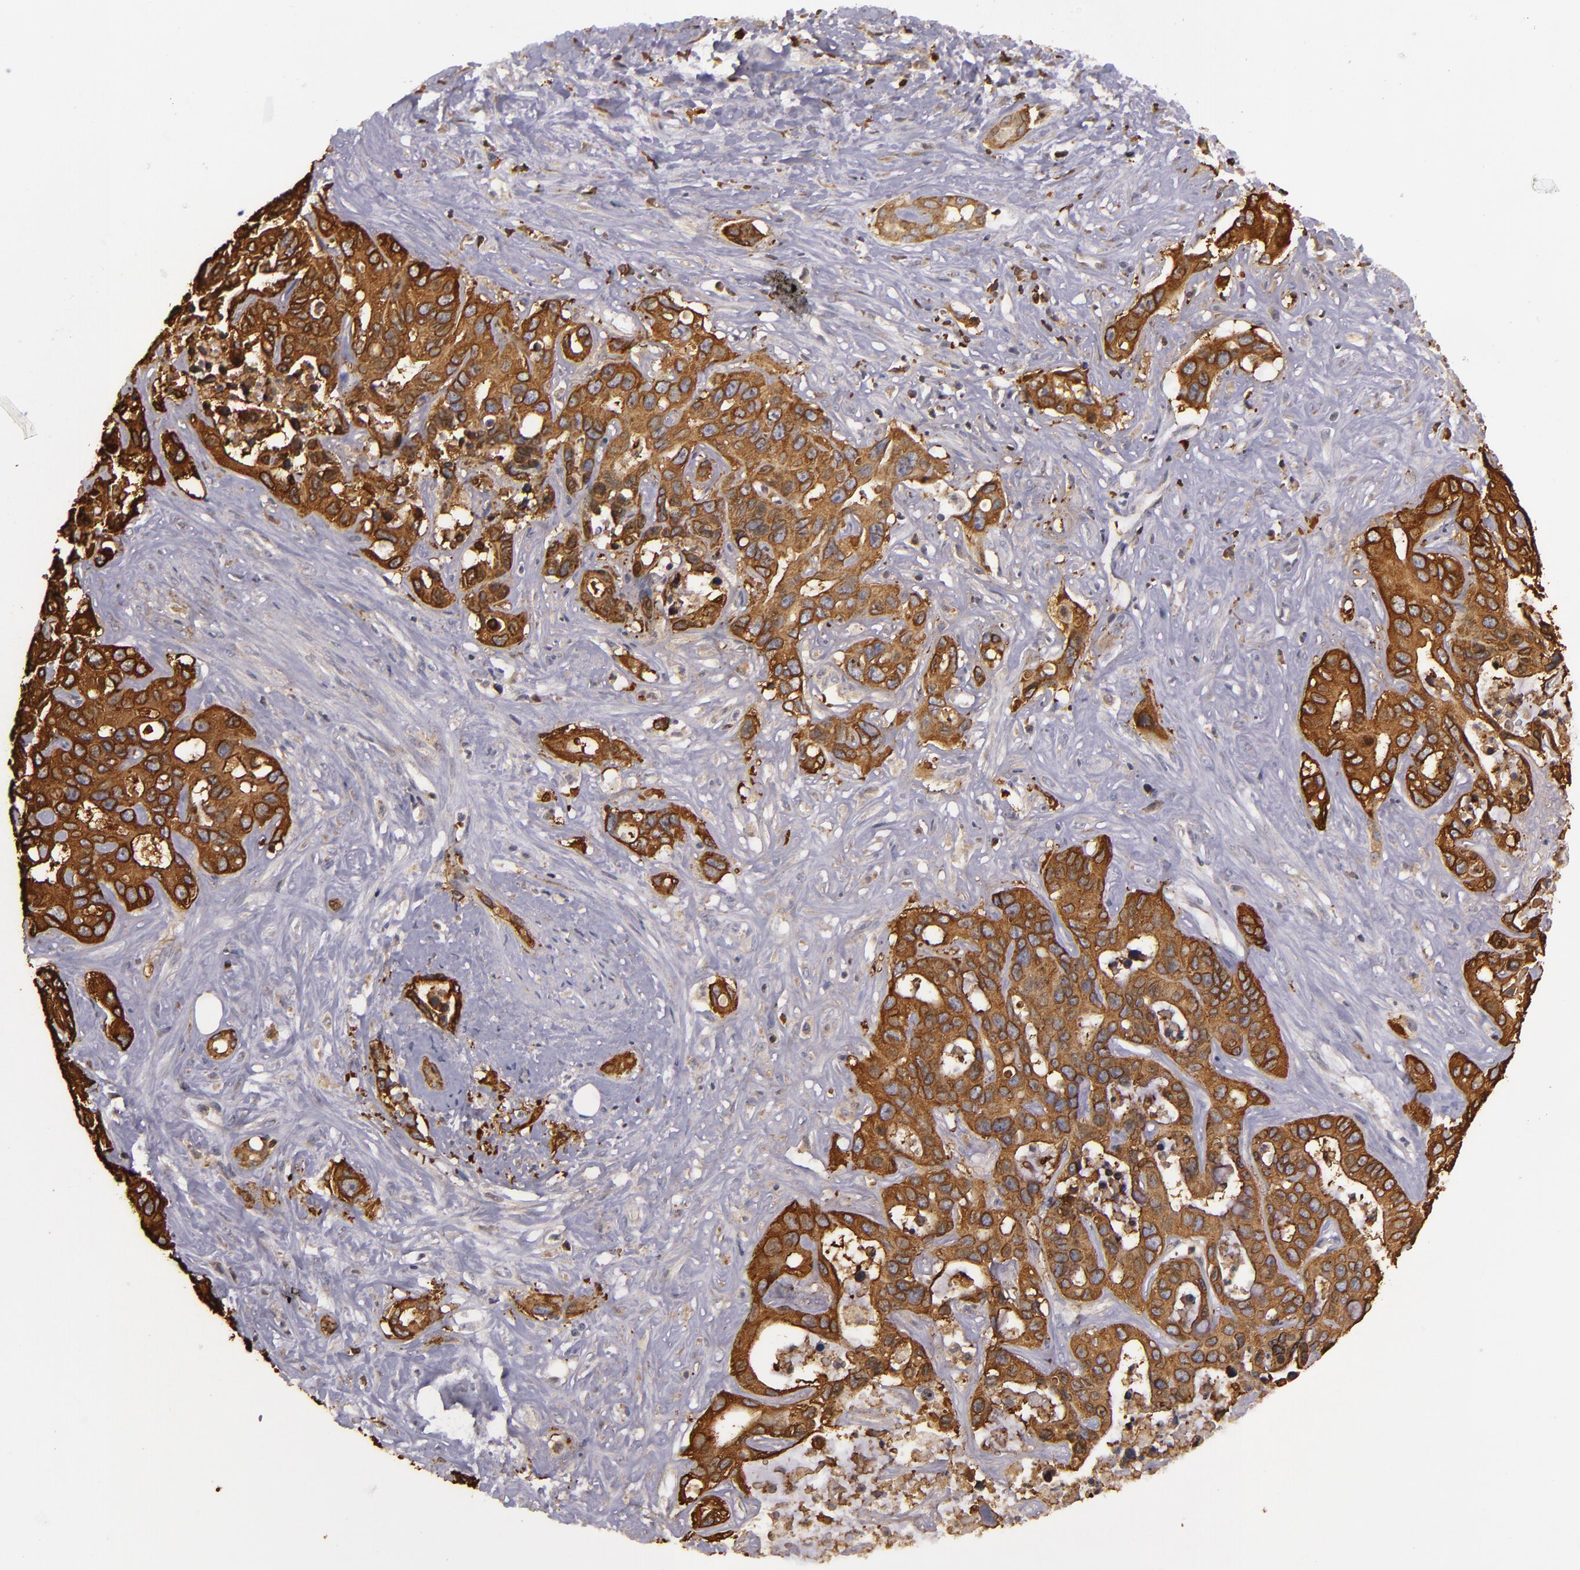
{"staining": {"intensity": "strong", "quantity": ">75%", "location": "cytoplasmic/membranous"}, "tissue": "liver cancer", "cell_type": "Tumor cells", "image_type": "cancer", "snomed": [{"axis": "morphology", "description": "Cholangiocarcinoma"}, {"axis": "topography", "description": "Liver"}], "caption": "Tumor cells exhibit strong cytoplasmic/membranous staining in about >75% of cells in cholangiocarcinoma (liver).", "gene": "SLC9A3R1", "patient": {"sex": "female", "age": 65}}